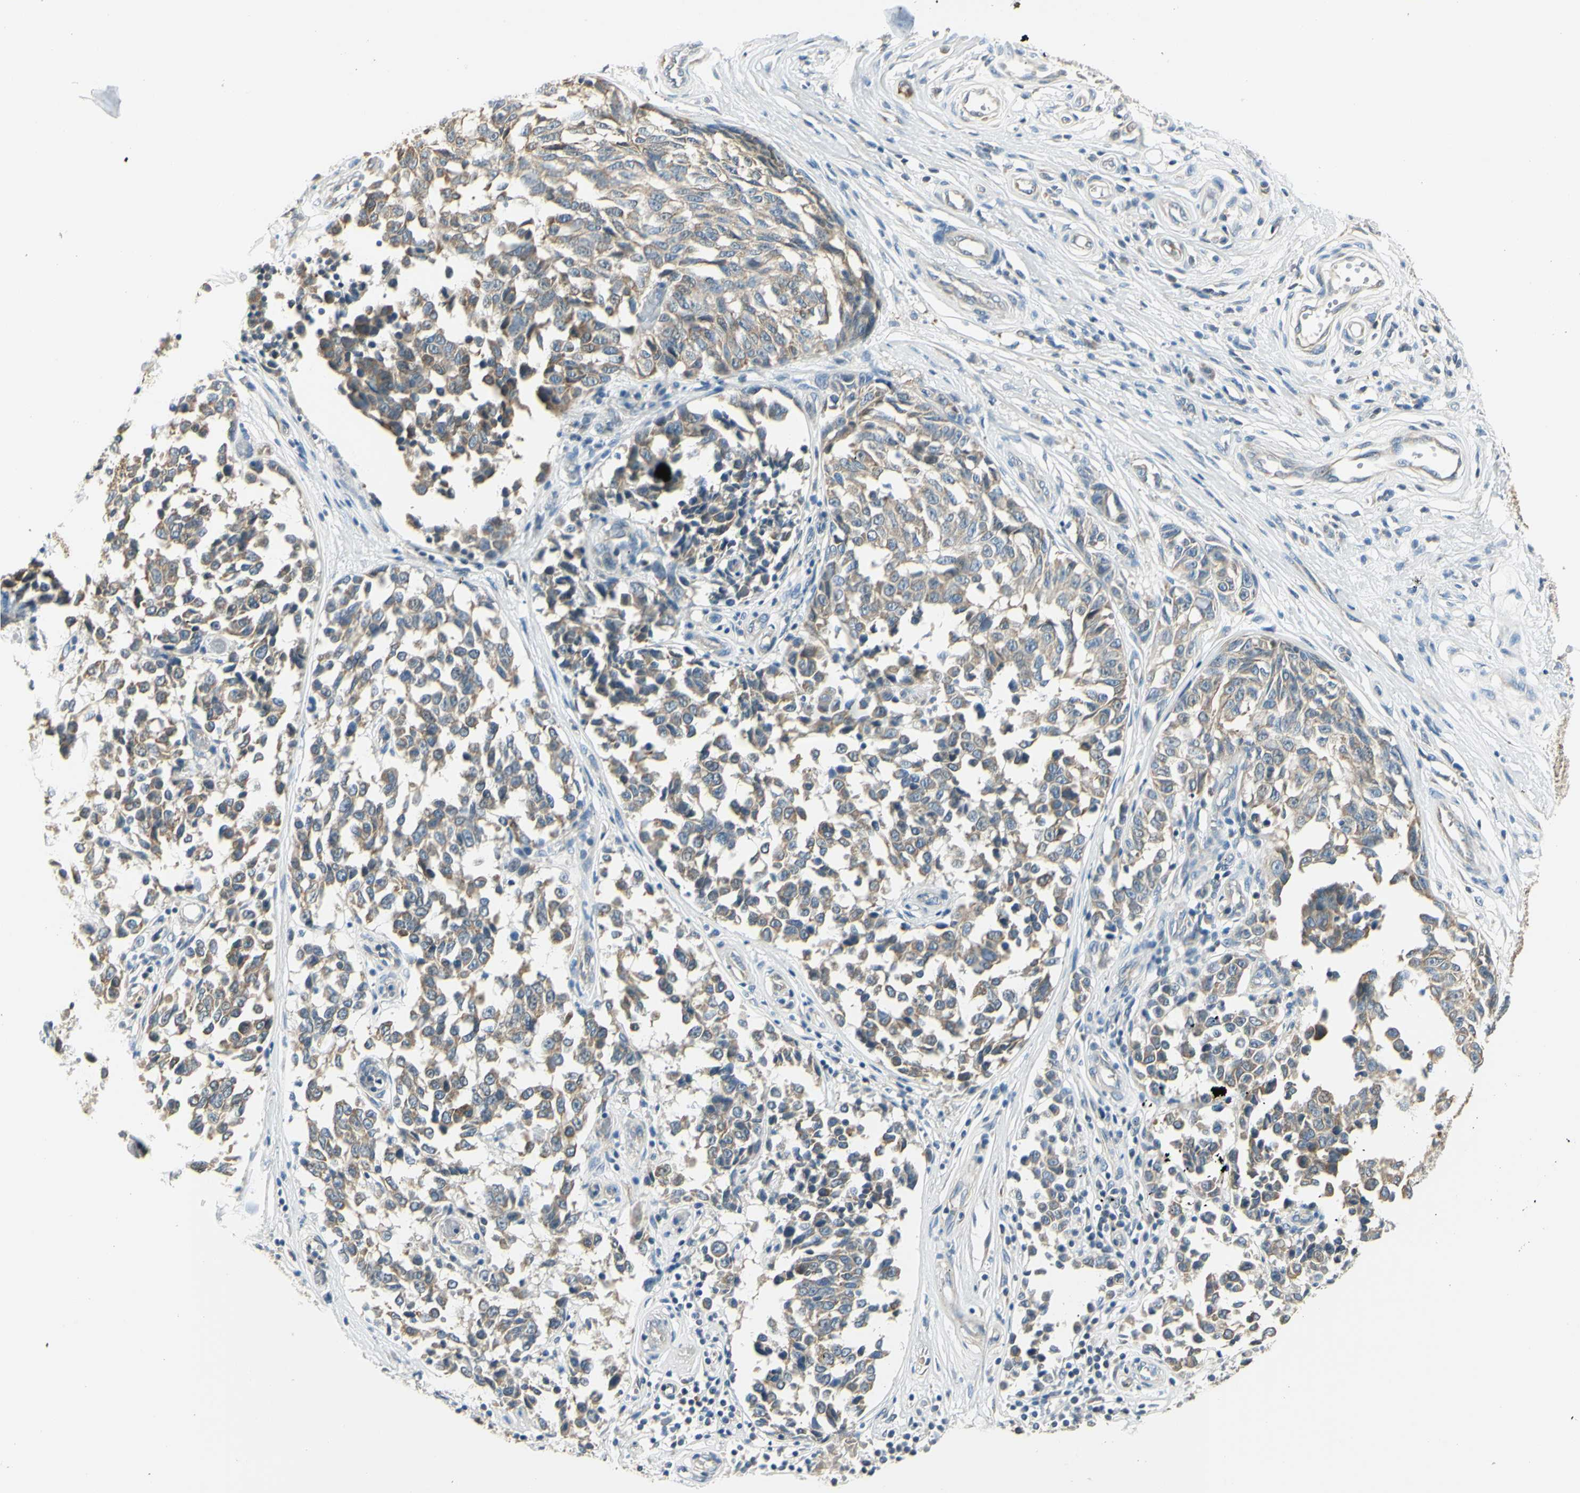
{"staining": {"intensity": "weak", "quantity": "25%-75%", "location": "cytoplasmic/membranous"}, "tissue": "melanoma", "cell_type": "Tumor cells", "image_type": "cancer", "snomed": [{"axis": "morphology", "description": "Malignant melanoma, NOS"}, {"axis": "topography", "description": "Skin"}], "caption": "This is an image of immunohistochemistry staining of malignant melanoma, which shows weak staining in the cytoplasmic/membranous of tumor cells.", "gene": "IGDCC4", "patient": {"sex": "female", "age": 64}}